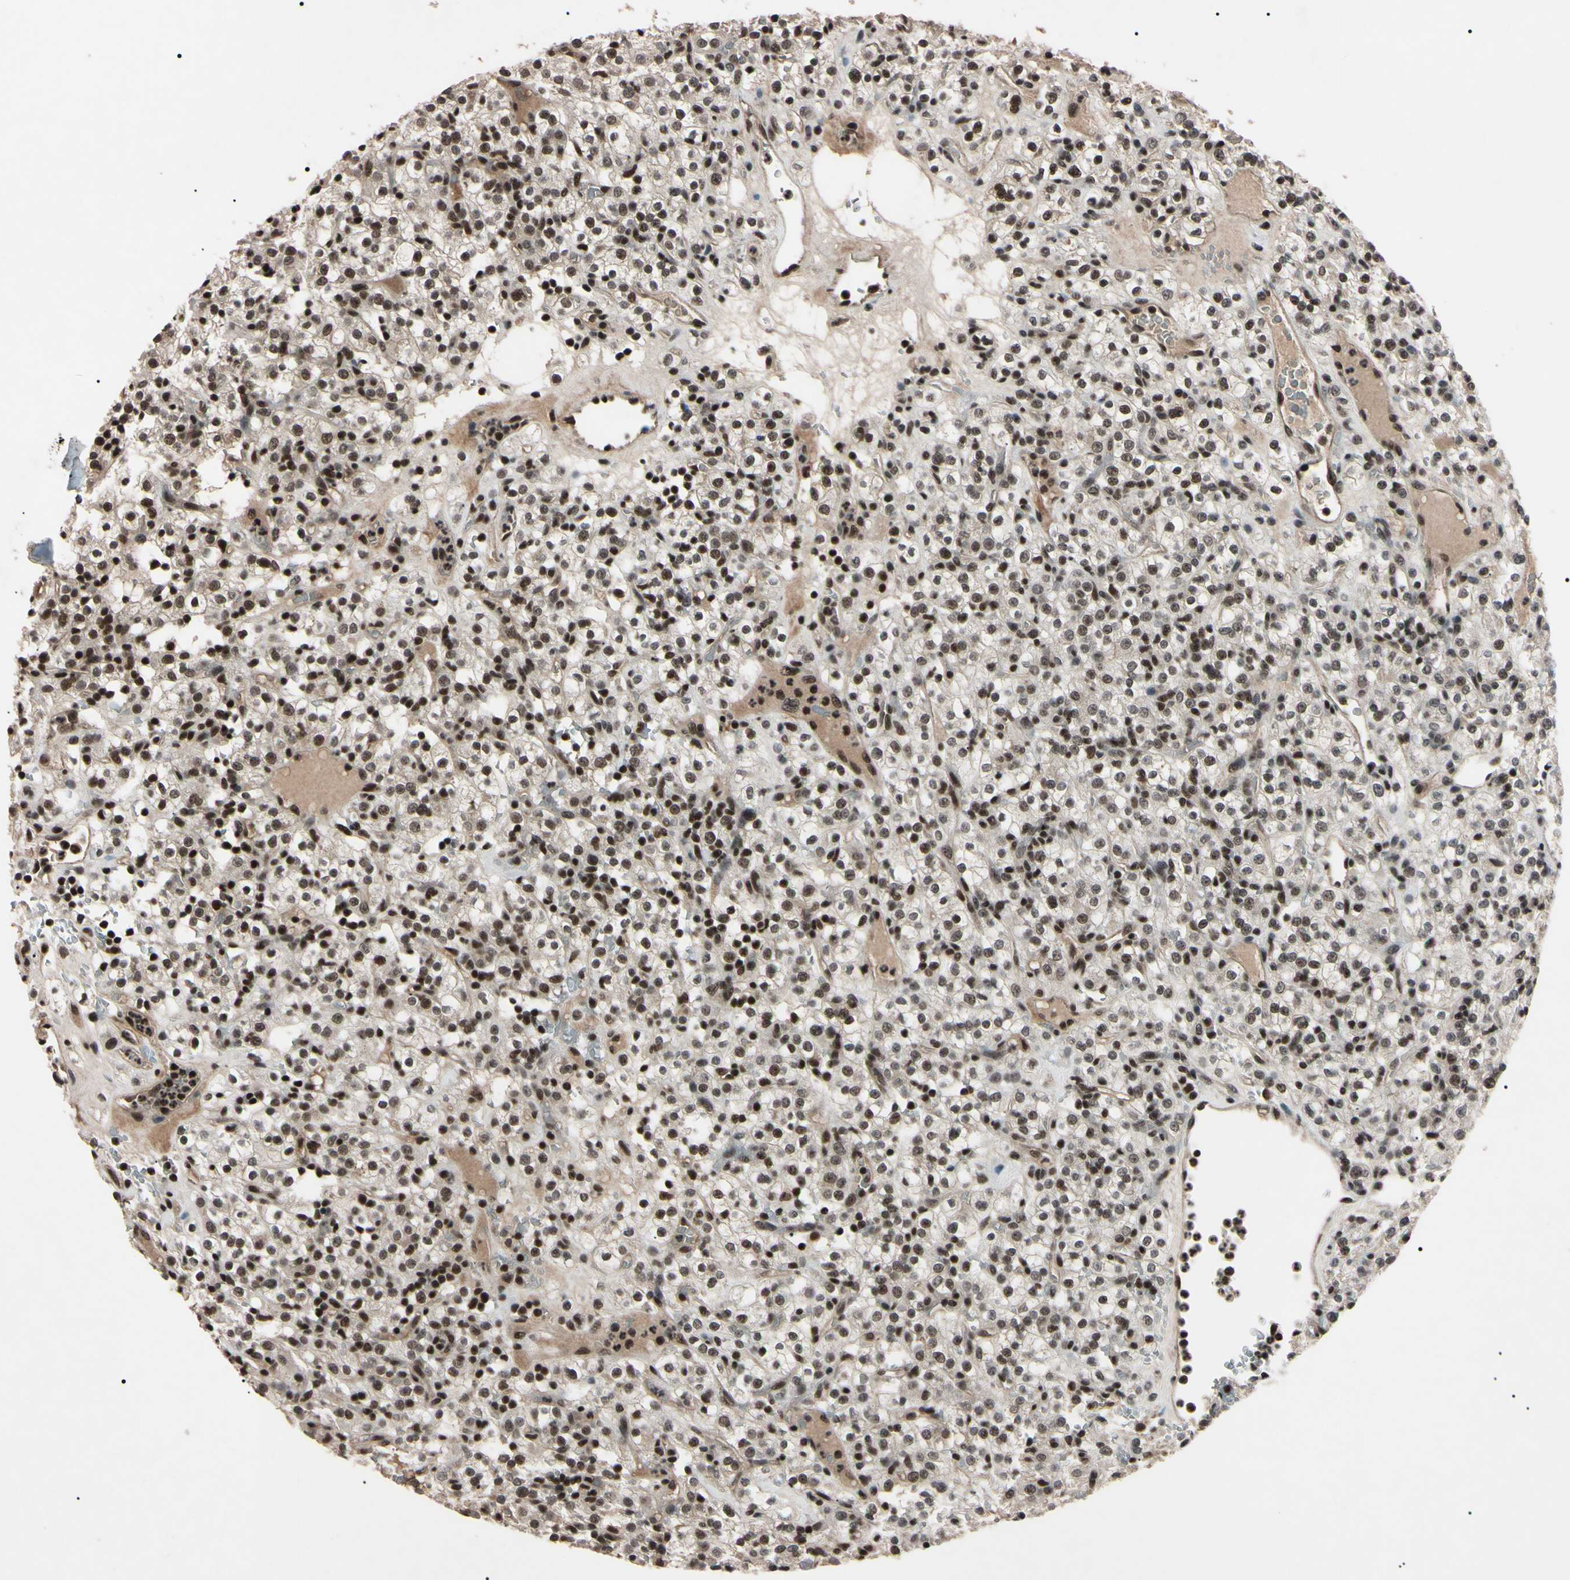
{"staining": {"intensity": "moderate", "quantity": ">75%", "location": "nuclear"}, "tissue": "renal cancer", "cell_type": "Tumor cells", "image_type": "cancer", "snomed": [{"axis": "morphology", "description": "Normal tissue, NOS"}, {"axis": "morphology", "description": "Adenocarcinoma, NOS"}, {"axis": "topography", "description": "Kidney"}], "caption": "Renal adenocarcinoma was stained to show a protein in brown. There is medium levels of moderate nuclear staining in approximately >75% of tumor cells.", "gene": "YY1", "patient": {"sex": "female", "age": 72}}